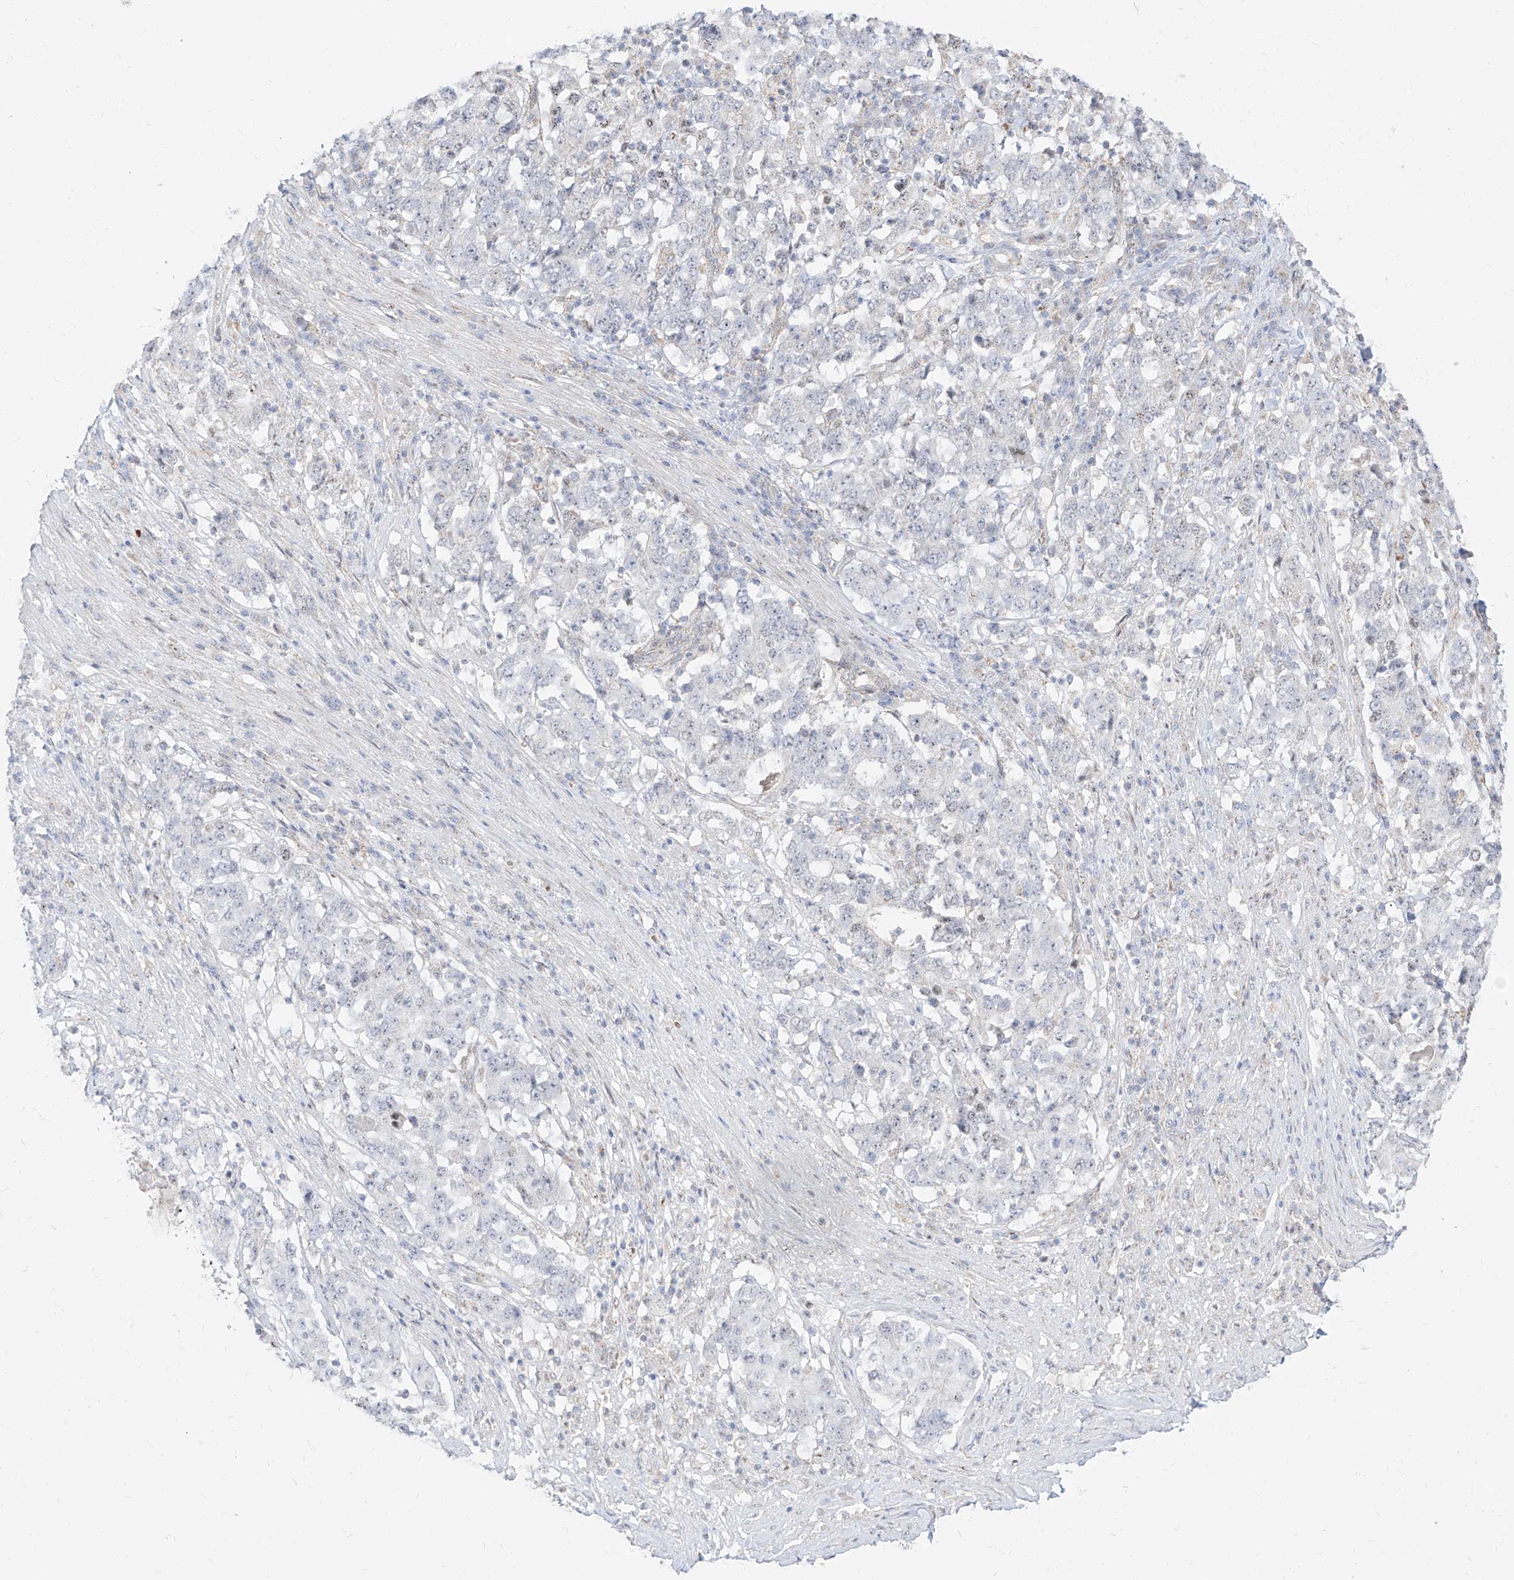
{"staining": {"intensity": "negative", "quantity": "none", "location": "none"}, "tissue": "stomach cancer", "cell_type": "Tumor cells", "image_type": "cancer", "snomed": [{"axis": "morphology", "description": "Adenocarcinoma, NOS"}, {"axis": "topography", "description": "Stomach"}], "caption": "DAB (3,3'-diaminobenzidine) immunohistochemical staining of human adenocarcinoma (stomach) exhibits no significant staining in tumor cells.", "gene": "ARHGEF40", "patient": {"sex": "male", "age": 59}}